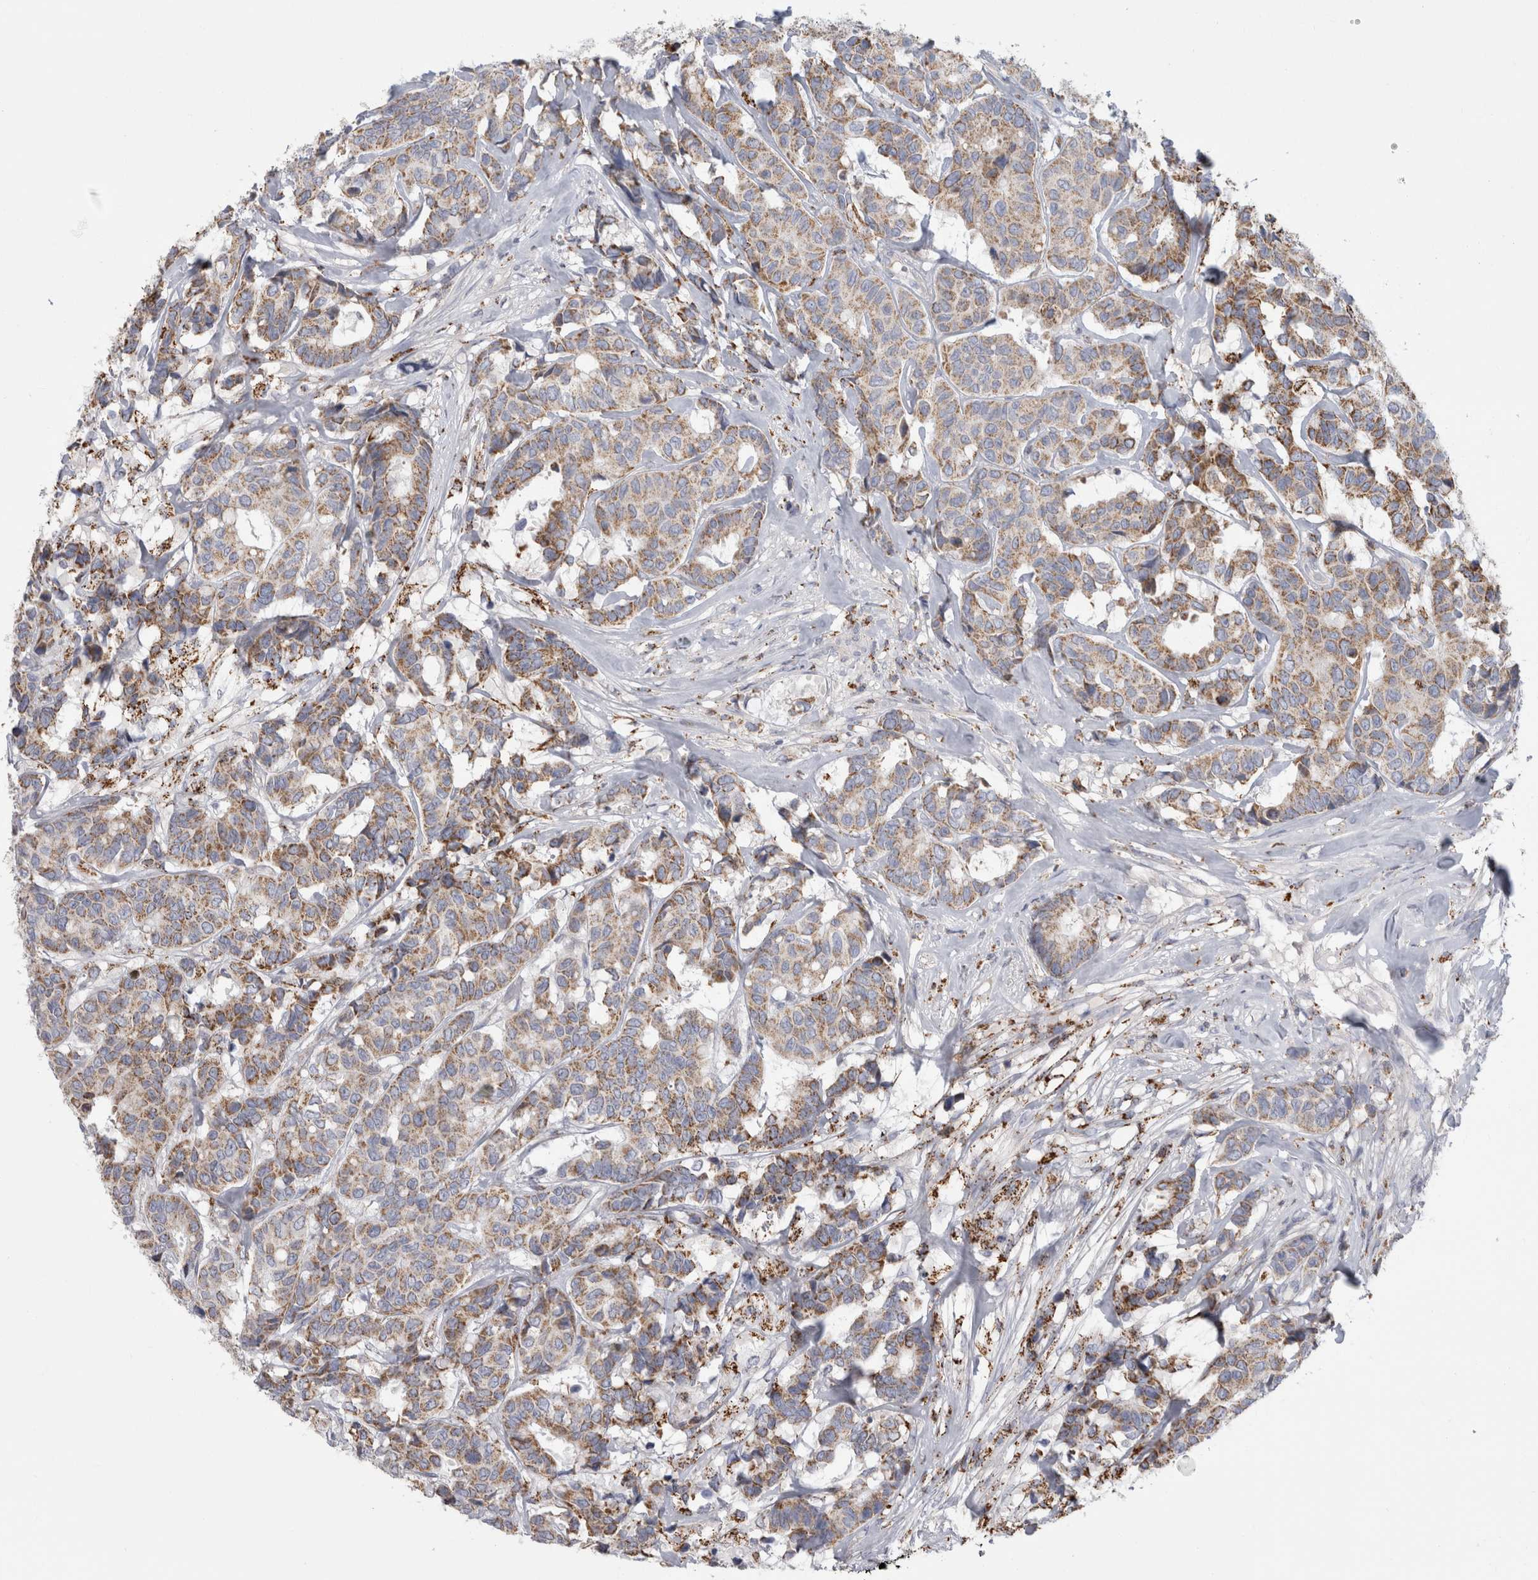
{"staining": {"intensity": "weak", "quantity": ">75%", "location": "cytoplasmic/membranous"}, "tissue": "breast cancer", "cell_type": "Tumor cells", "image_type": "cancer", "snomed": [{"axis": "morphology", "description": "Duct carcinoma"}, {"axis": "topography", "description": "Breast"}], "caption": "A low amount of weak cytoplasmic/membranous staining is identified in approximately >75% of tumor cells in invasive ductal carcinoma (breast) tissue.", "gene": "GATM", "patient": {"sex": "female", "age": 87}}